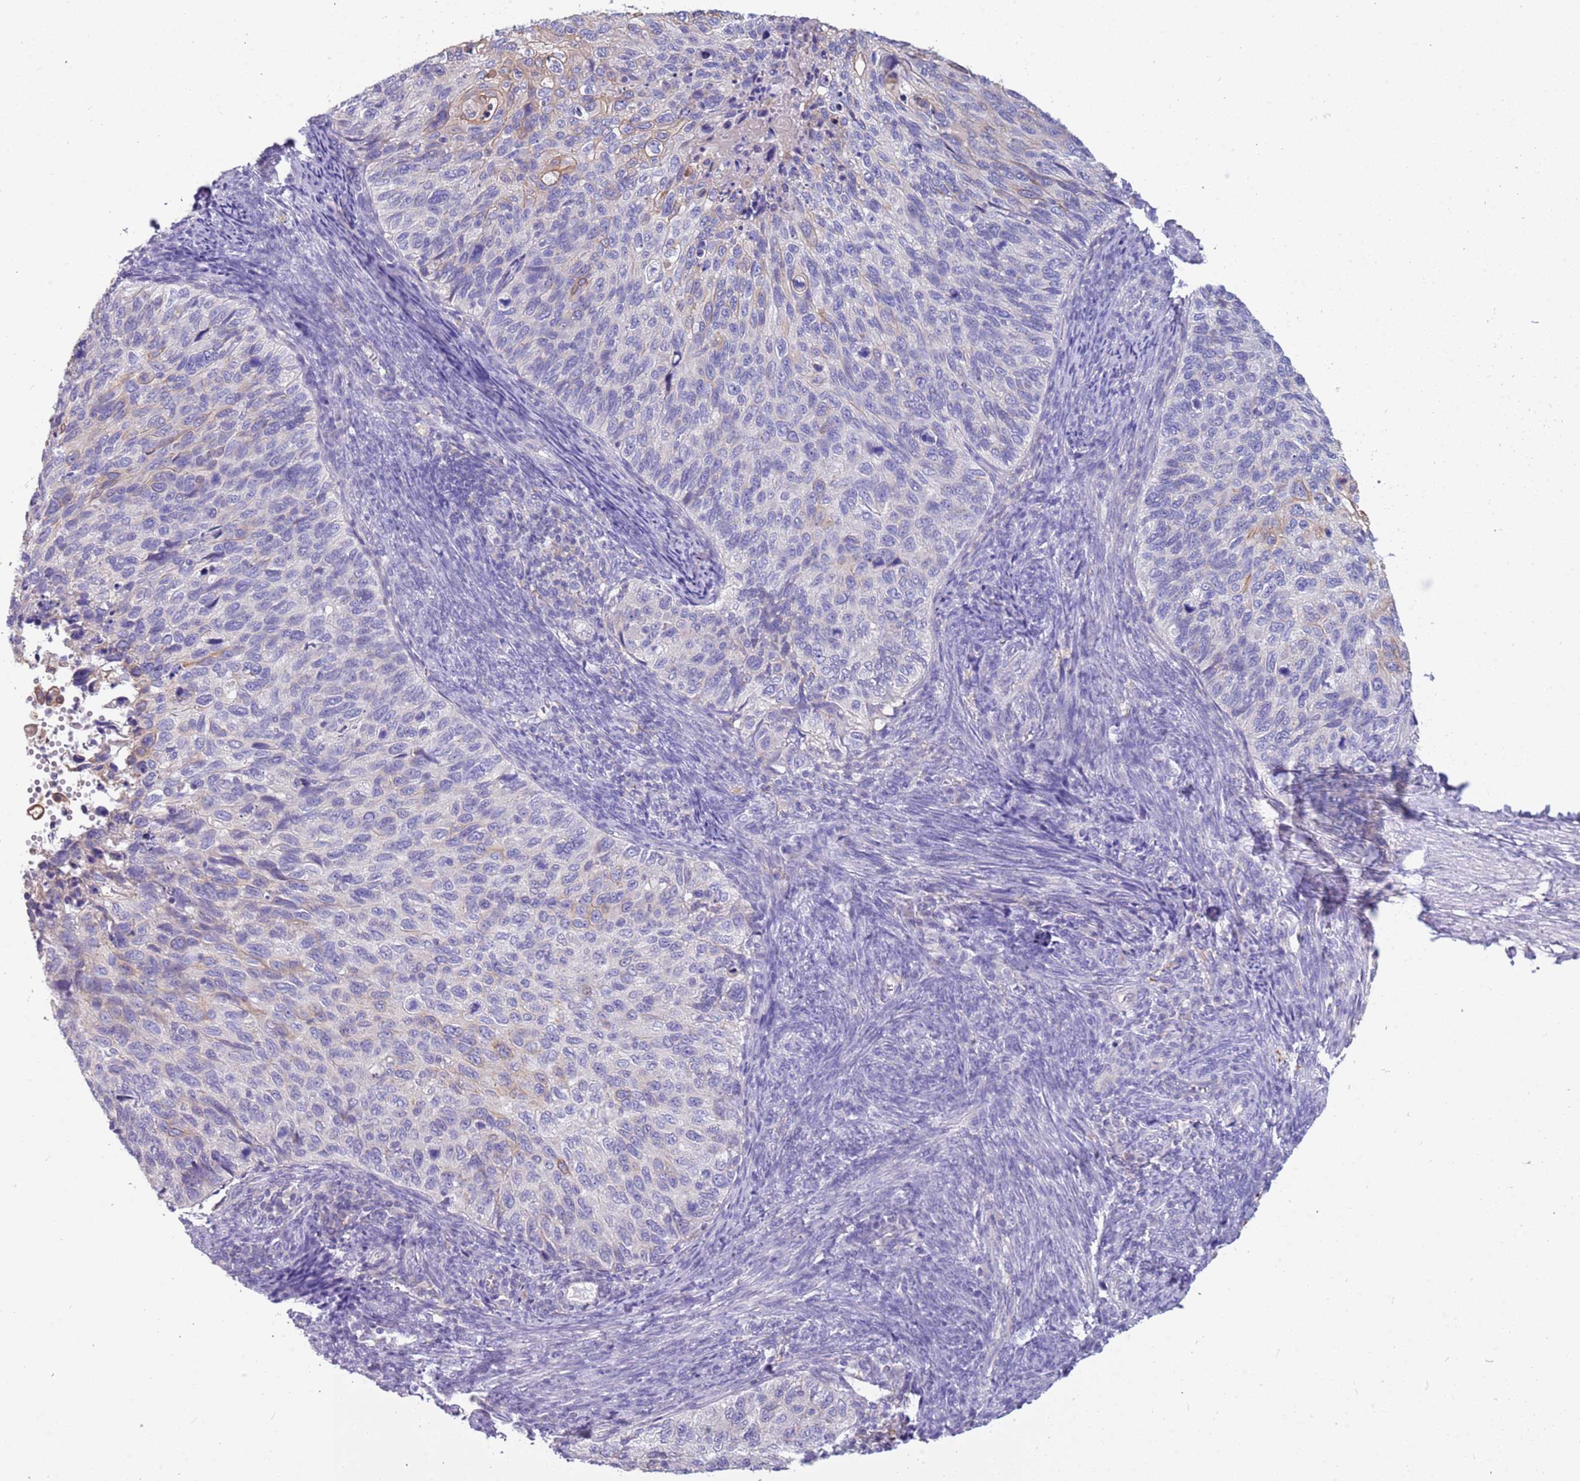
{"staining": {"intensity": "weak", "quantity": "<25%", "location": "cytoplasmic/membranous"}, "tissue": "cervical cancer", "cell_type": "Tumor cells", "image_type": "cancer", "snomed": [{"axis": "morphology", "description": "Squamous cell carcinoma, NOS"}, {"axis": "topography", "description": "Cervix"}], "caption": "An immunohistochemistry (IHC) photomicrograph of squamous cell carcinoma (cervical) is shown. There is no staining in tumor cells of squamous cell carcinoma (cervical). (Immunohistochemistry, brightfield microscopy, high magnification).", "gene": "RHCG", "patient": {"sex": "female", "age": 70}}